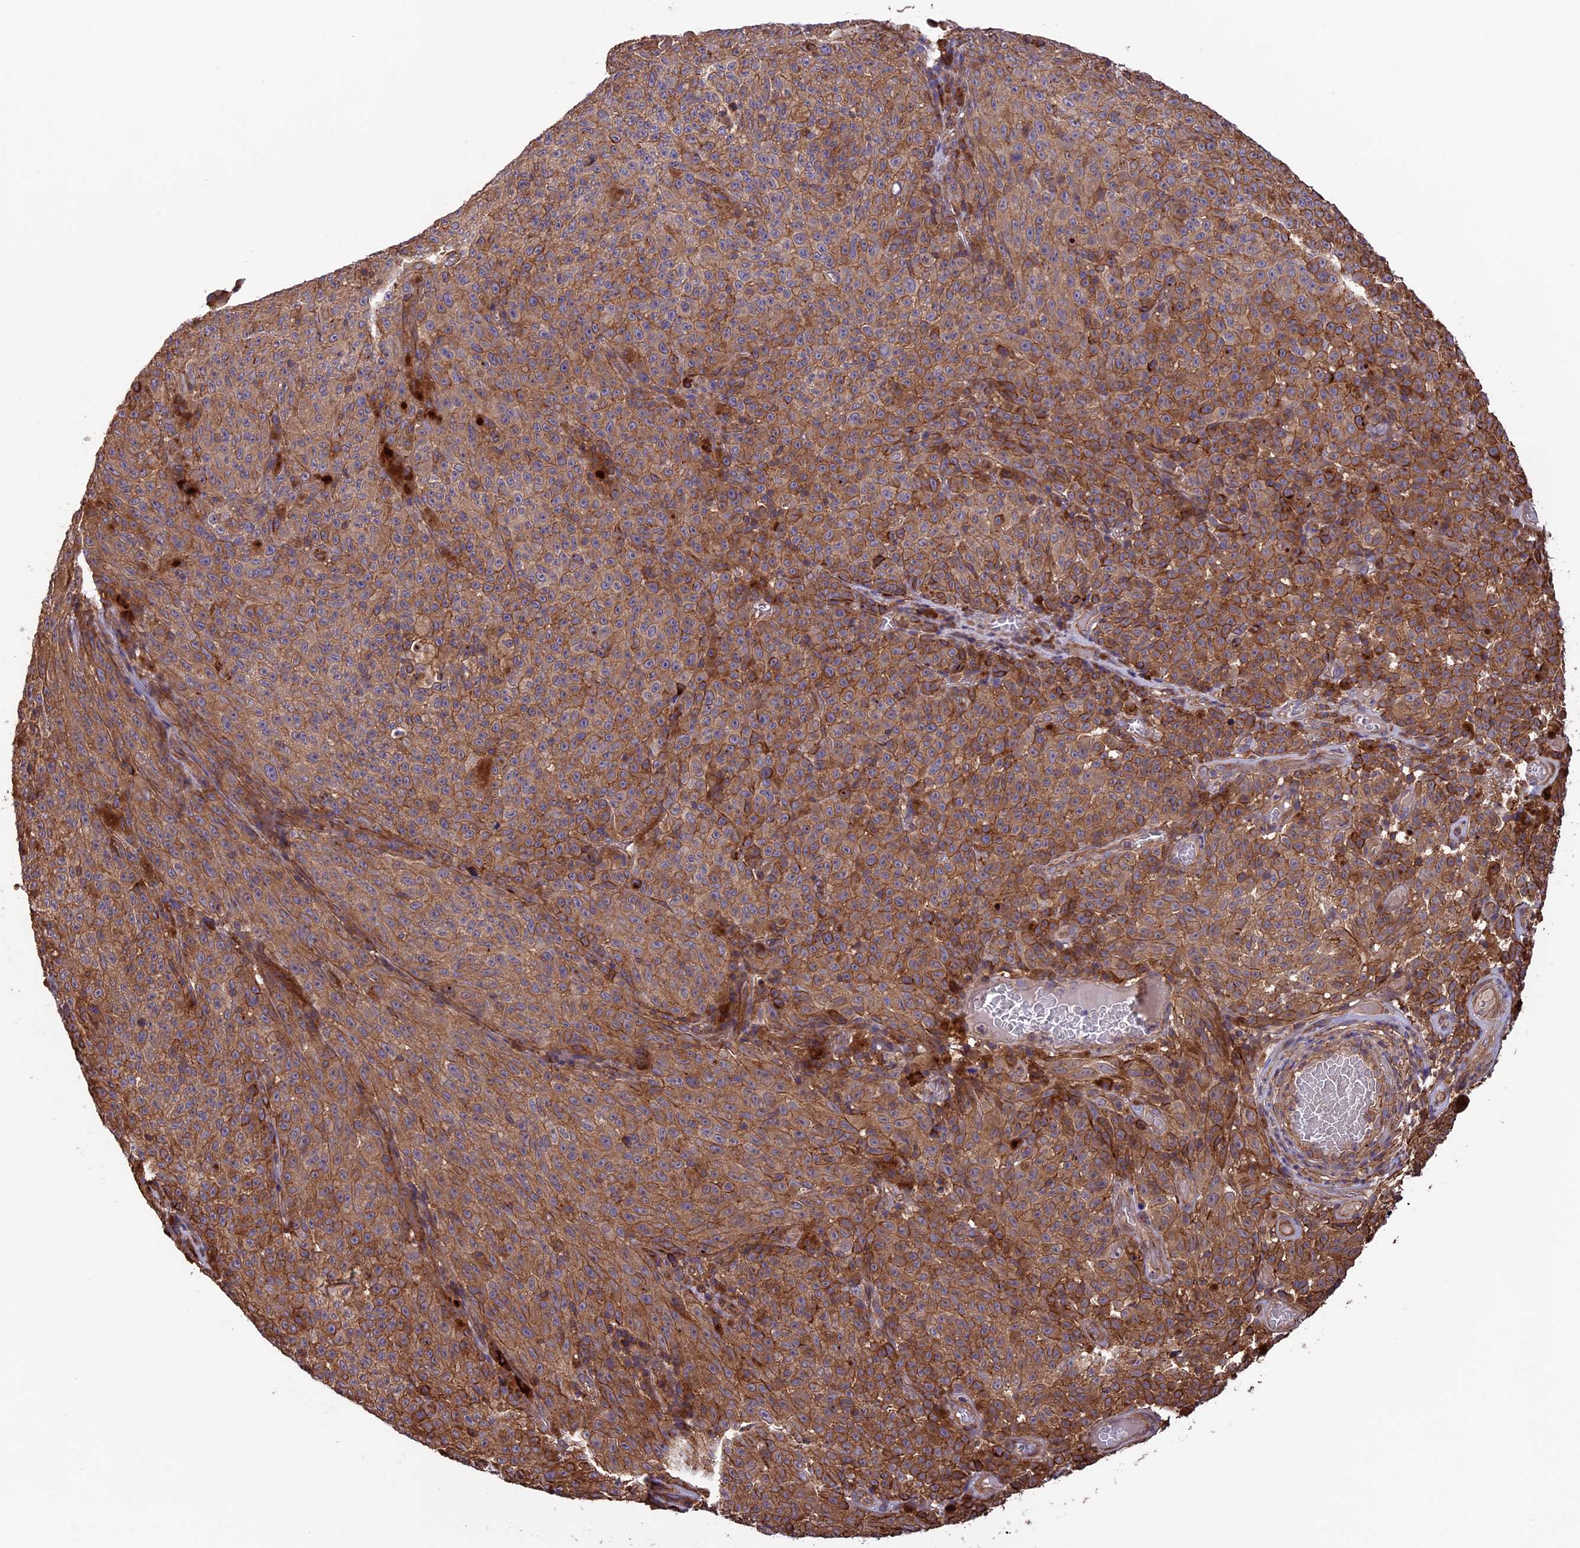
{"staining": {"intensity": "moderate", "quantity": ">75%", "location": "cytoplasmic/membranous"}, "tissue": "melanoma", "cell_type": "Tumor cells", "image_type": "cancer", "snomed": [{"axis": "morphology", "description": "Malignant melanoma, NOS"}, {"axis": "topography", "description": "Skin"}], "caption": "This is an image of IHC staining of melanoma, which shows moderate staining in the cytoplasmic/membranous of tumor cells.", "gene": "GAS8", "patient": {"sex": "female", "age": 82}}